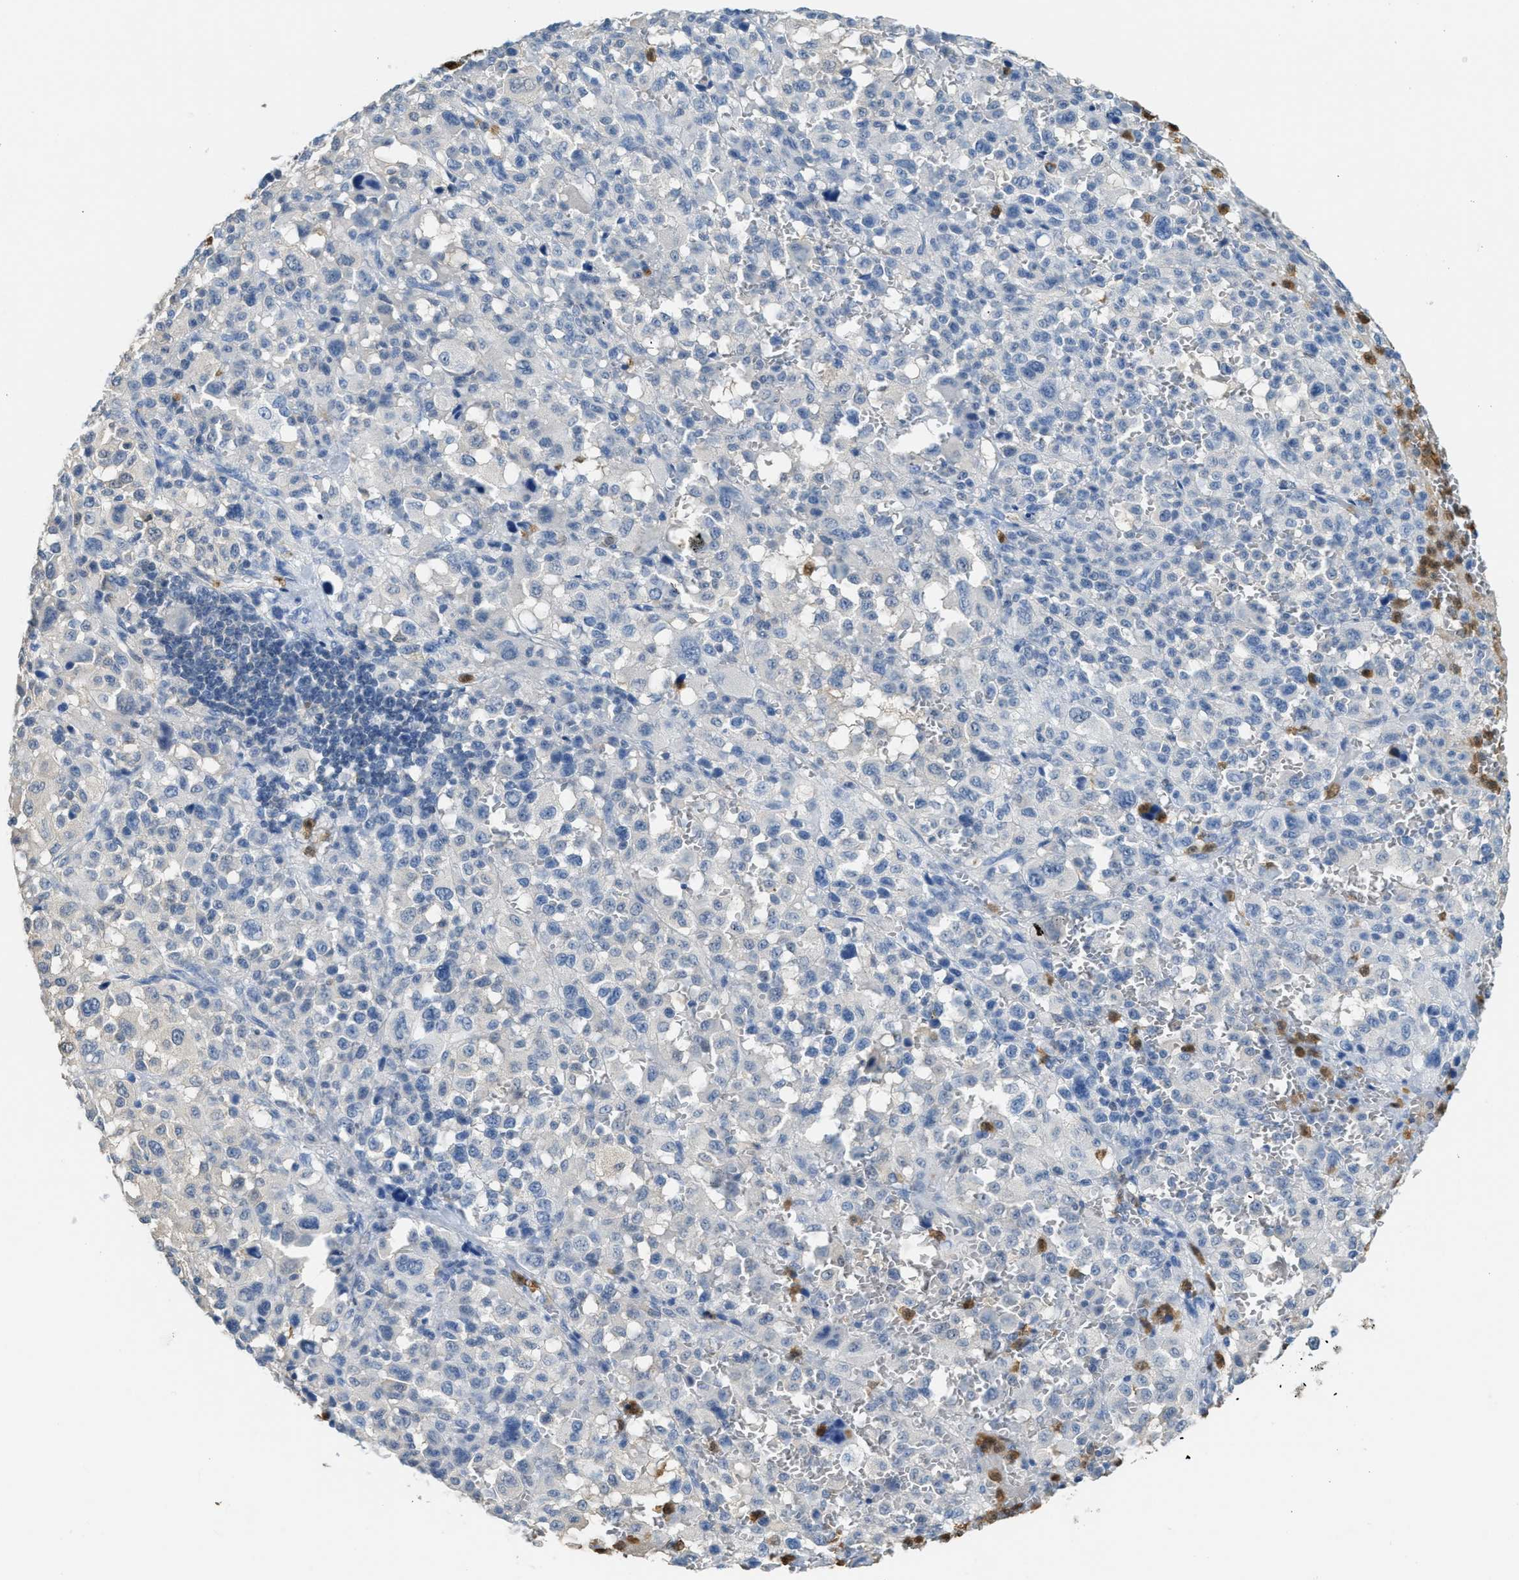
{"staining": {"intensity": "negative", "quantity": "none", "location": "none"}, "tissue": "melanoma", "cell_type": "Tumor cells", "image_type": "cancer", "snomed": [{"axis": "morphology", "description": "Malignant melanoma, Metastatic site"}, {"axis": "topography", "description": "Skin"}], "caption": "The IHC micrograph has no significant expression in tumor cells of melanoma tissue.", "gene": "SERPINB1", "patient": {"sex": "female", "age": 74}}